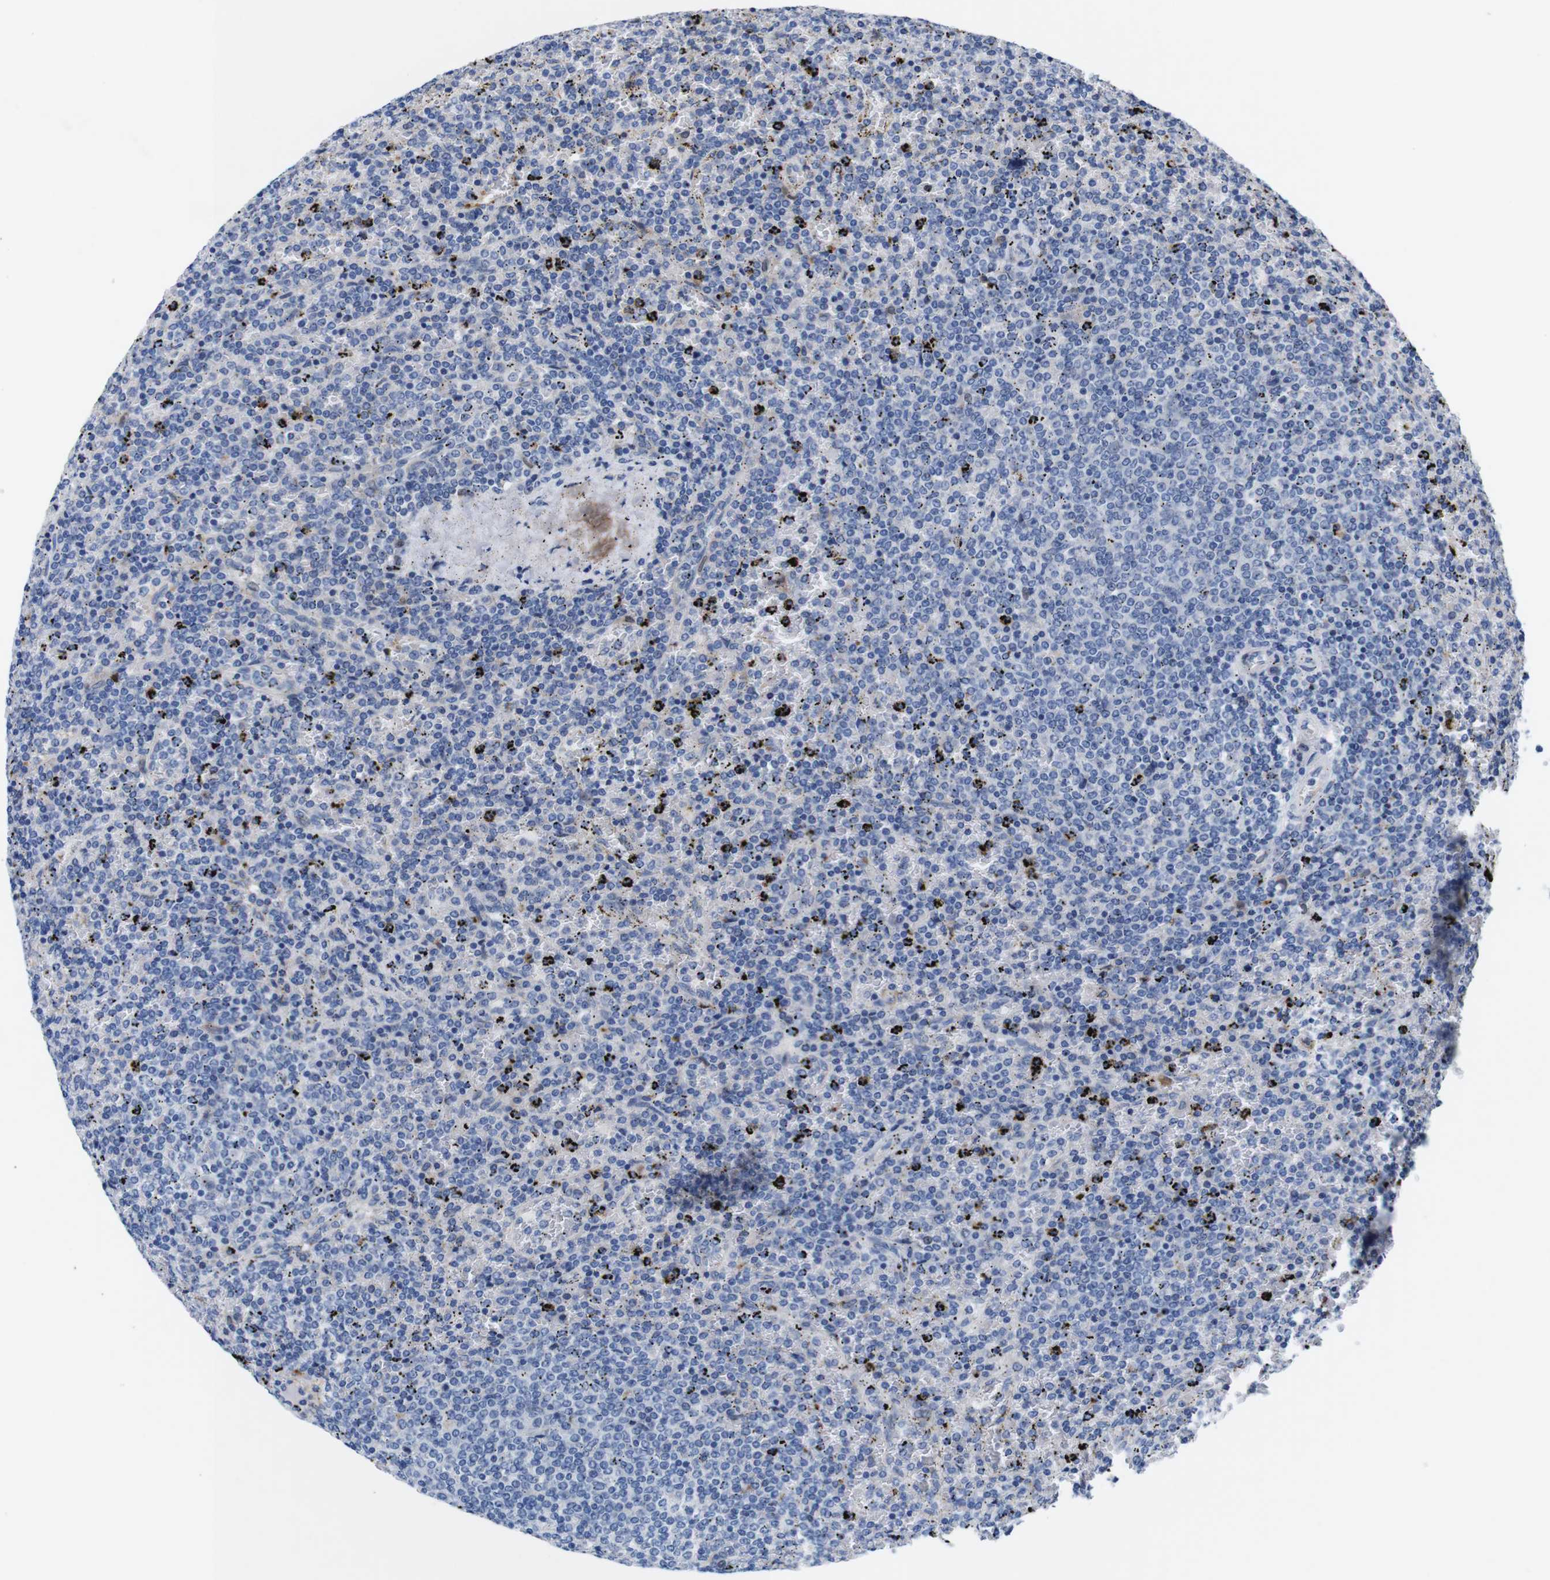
{"staining": {"intensity": "negative", "quantity": "none", "location": "none"}, "tissue": "lymphoma", "cell_type": "Tumor cells", "image_type": "cancer", "snomed": [{"axis": "morphology", "description": "Malignant lymphoma, non-Hodgkin's type, Low grade"}, {"axis": "topography", "description": "Spleen"}], "caption": "Tumor cells are negative for protein expression in human lymphoma. Brightfield microscopy of immunohistochemistry stained with DAB (3,3'-diaminobenzidine) (brown) and hematoxylin (blue), captured at high magnification.", "gene": "C1RL", "patient": {"sex": "female", "age": 77}}